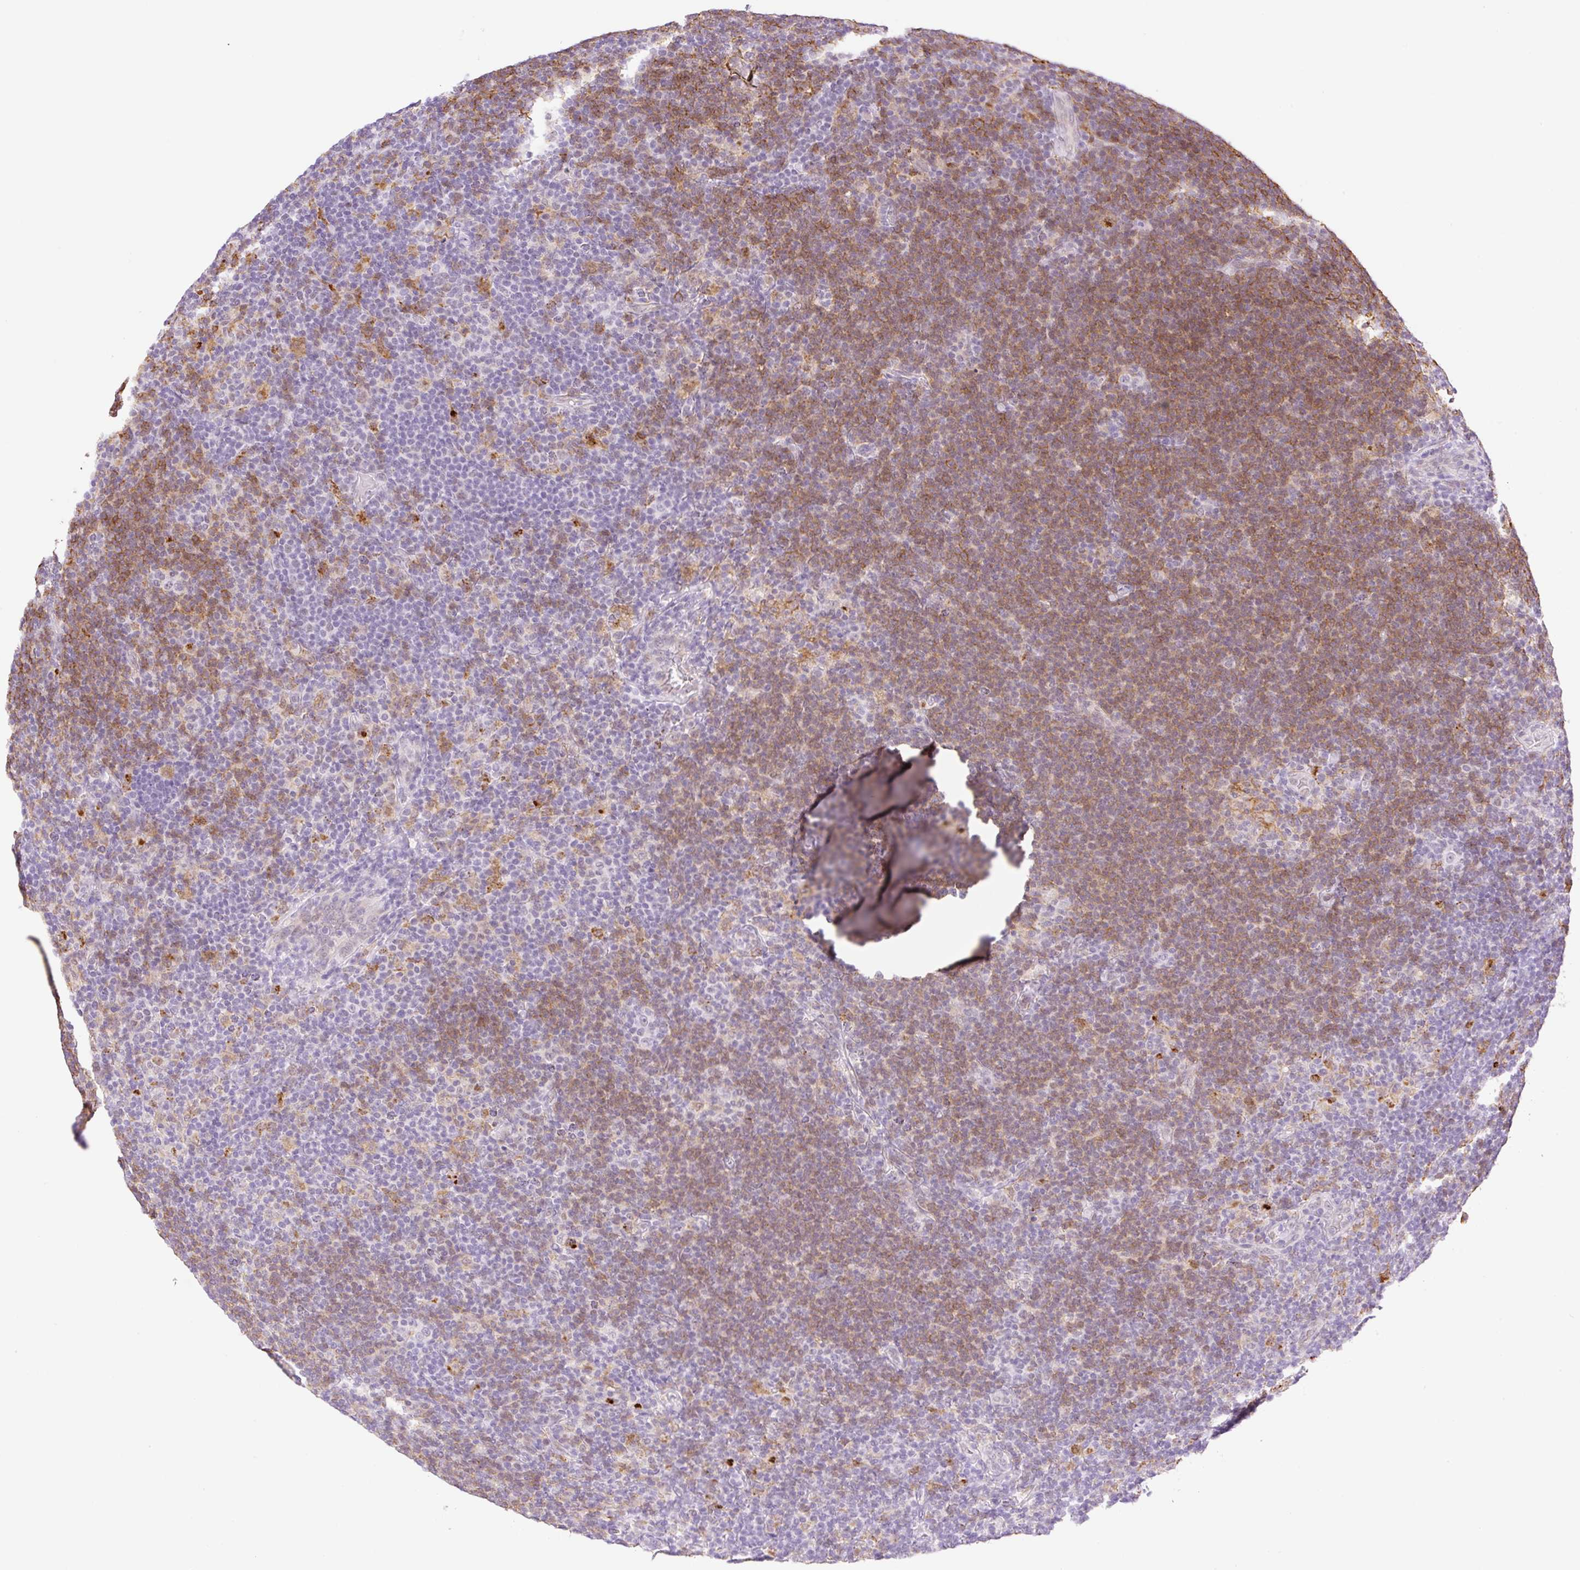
{"staining": {"intensity": "negative", "quantity": "none", "location": "none"}, "tissue": "lymphoma", "cell_type": "Tumor cells", "image_type": "cancer", "snomed": [{"axis": "morphology", "description": "Hodgkin's disease, NOS"}, {"axis": "topography", "description": "Lymph node"}], "caption": "Lymphoma was stained to show a protein in brown. There is no significant staining in tumor cells.", "gene": "PALM3", "patient": {"sex": "female", "age": 57}}